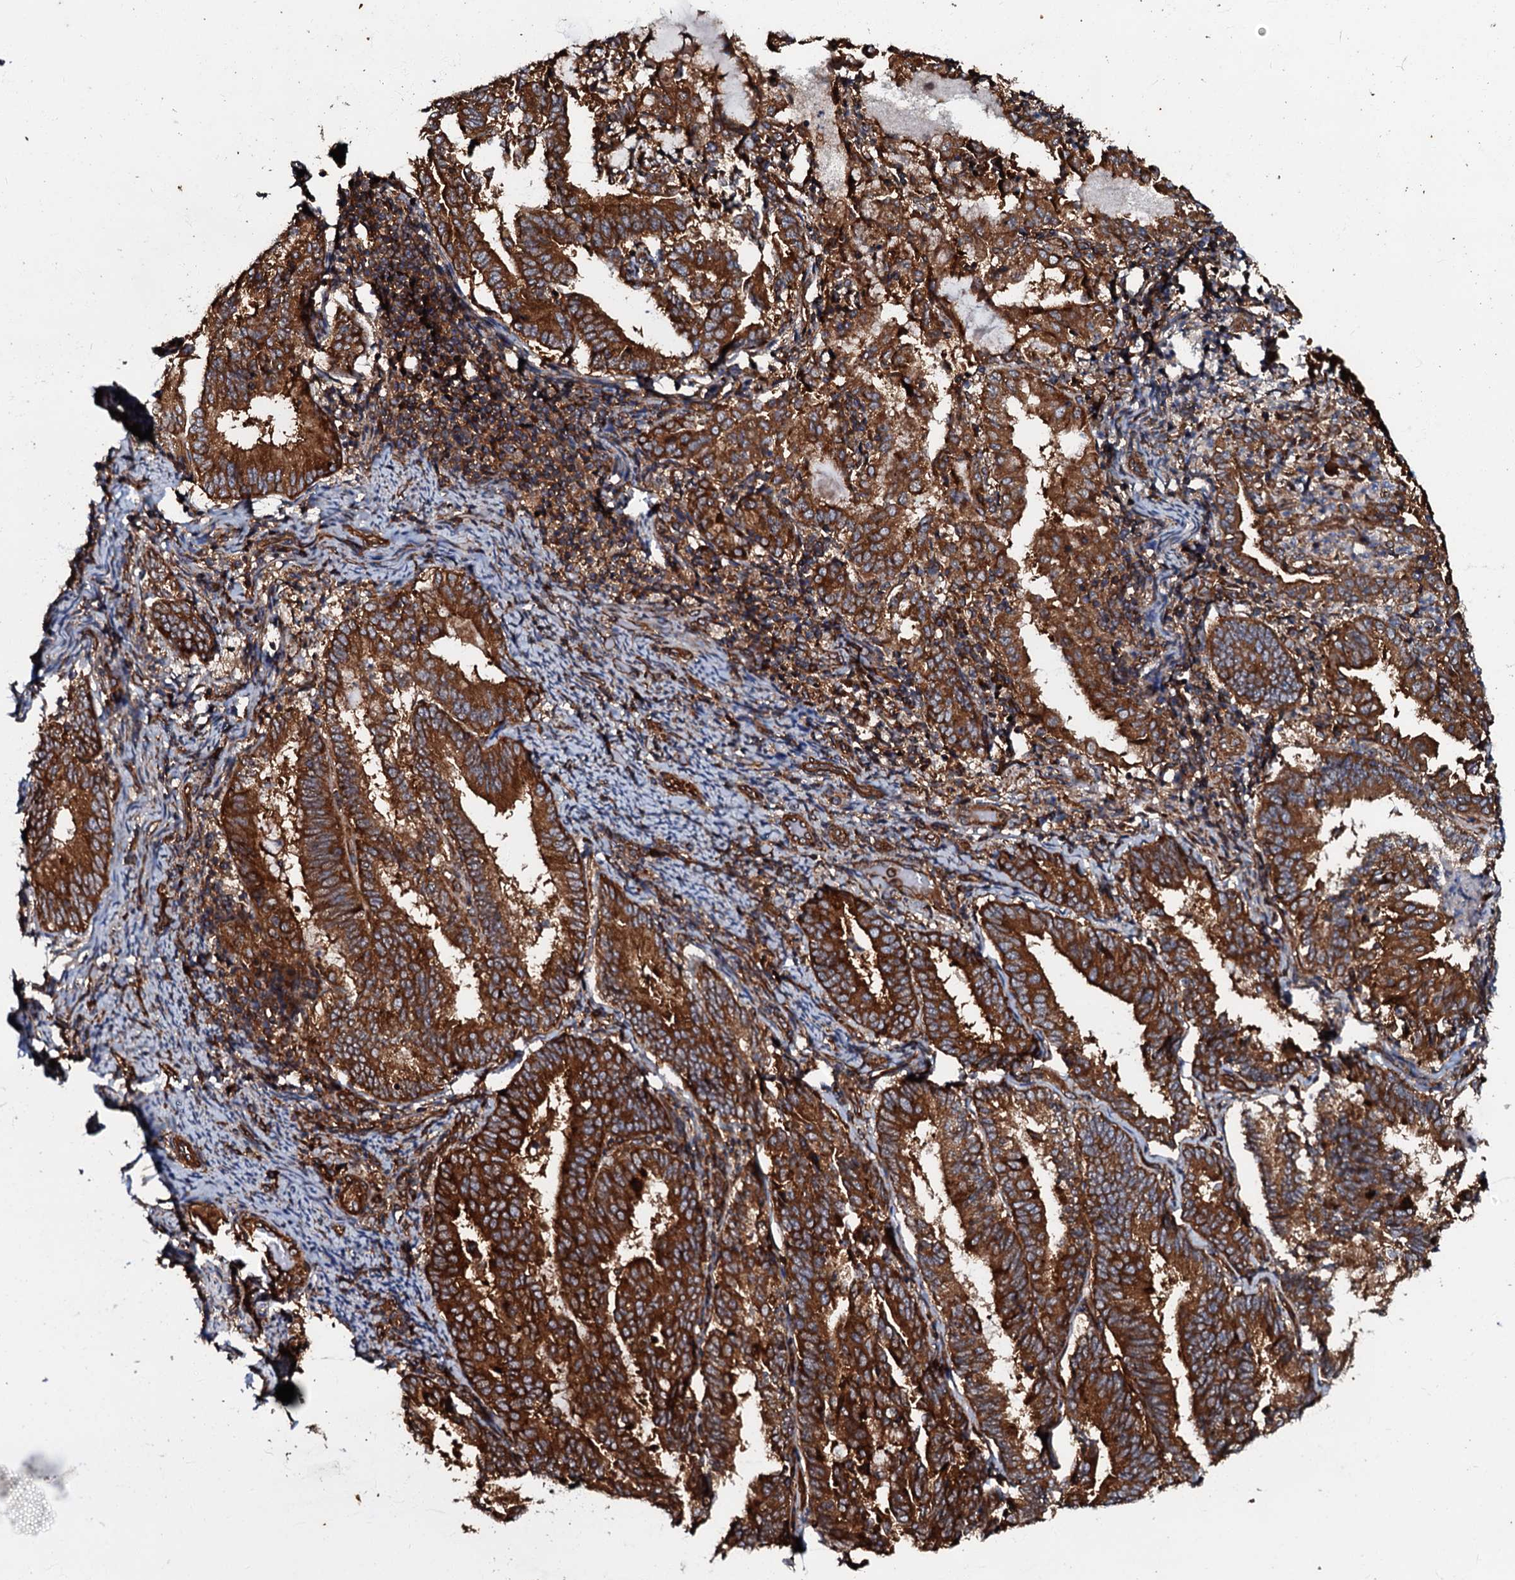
{"staining": {"intensity": "strong", "quantity": ">75%", "location": "cytoplasmic/membranous"}, "tissue": "endometrial cancer", "cell_type": "Tumor cells", "image_type": "cancer", "snomed": [{"axis": "morphology", "description": "Adenocarcinoma, NOS"}, {"axis": "topography", "description": "Endometrium"}], "caption": "Human endometrial cancer (adenocarcinoma) stained with a protein marker shows strong staining in tumor cells.", "gene": "BLOC1S6", "patient": {"sex": "female", "age": 80}}